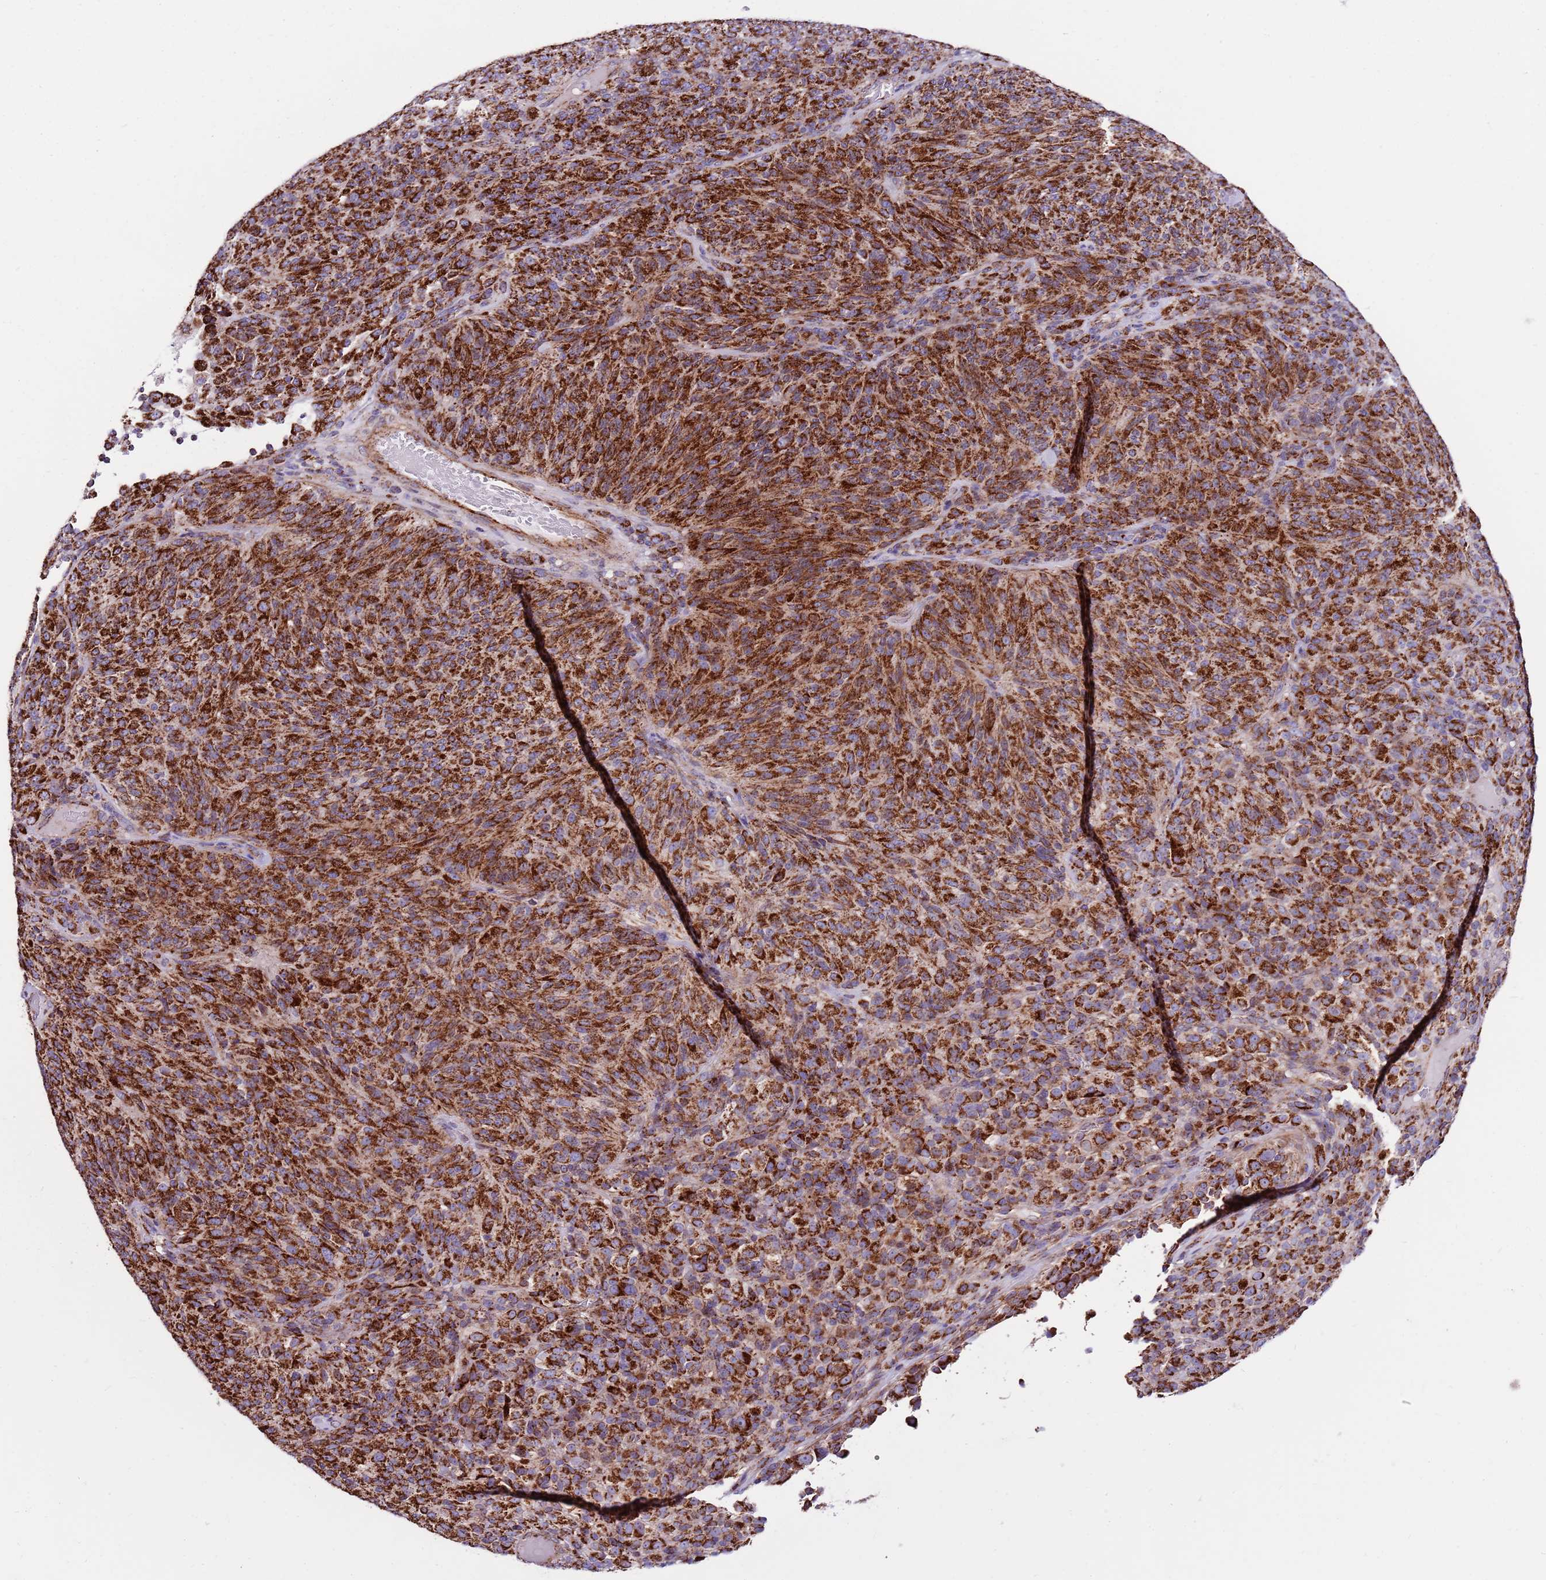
{"staining": {"intensity": "strong", "quantity": ">75%", "location": "cytoplasmic/membranous"}, "tissue": "melanoma", "cell_type": "Tumor cells", "image_type": "cancer", "snomed": [{"axis": "morphology", "description": "Malignant melanoma, Metastatic site"}, {"axis": "topography", "description": "Brain"}], "caption": "Brown immunohistochemical staining in melanoma reveals strong cytoplasmic/membranous expression in about >75% of tumor cells.", "gene": "HECTD4", "patient": {"sex": "female", "age": 56}}